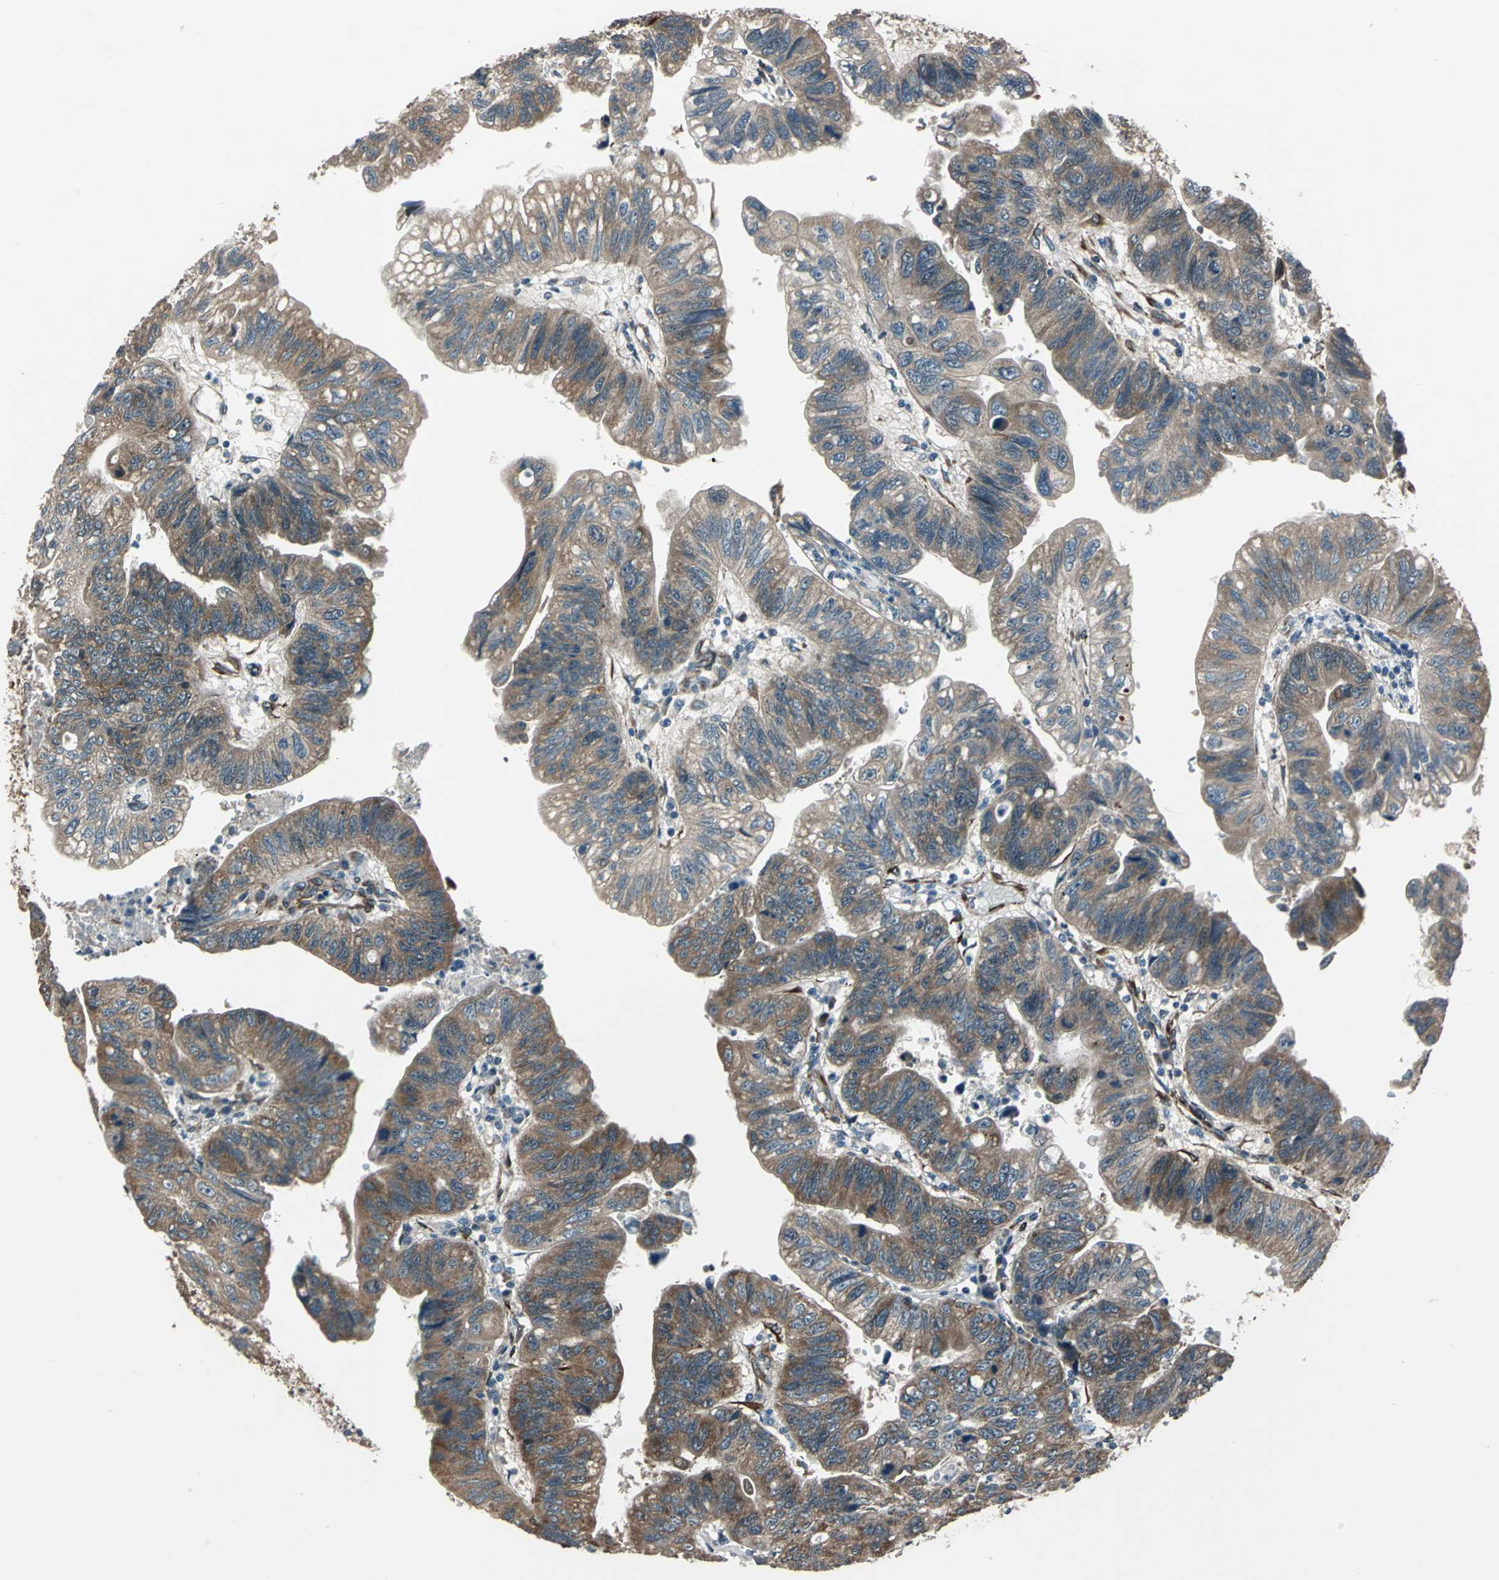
{"staining": {"intensity": "strong", "quantity": ">75%", "location": "cytoplasmic/membranous"}, "tissue": "stomach cancer", "cell_type": "Tumor cells", "image_type": "cancer", "snomed": [{"axis": "morphology", "description": "Adenocarcinoma, NOS"}, {"axis": "topography", "description": "Stomach"}], "caption": "About >75% of tumor cells in stomach cancer display strong cytoplasmic/membranous protein expression as visualized by brown immunohistochemical staining.", "gene": "EXD2", "patient": {"sex": "male", "age": 59}}